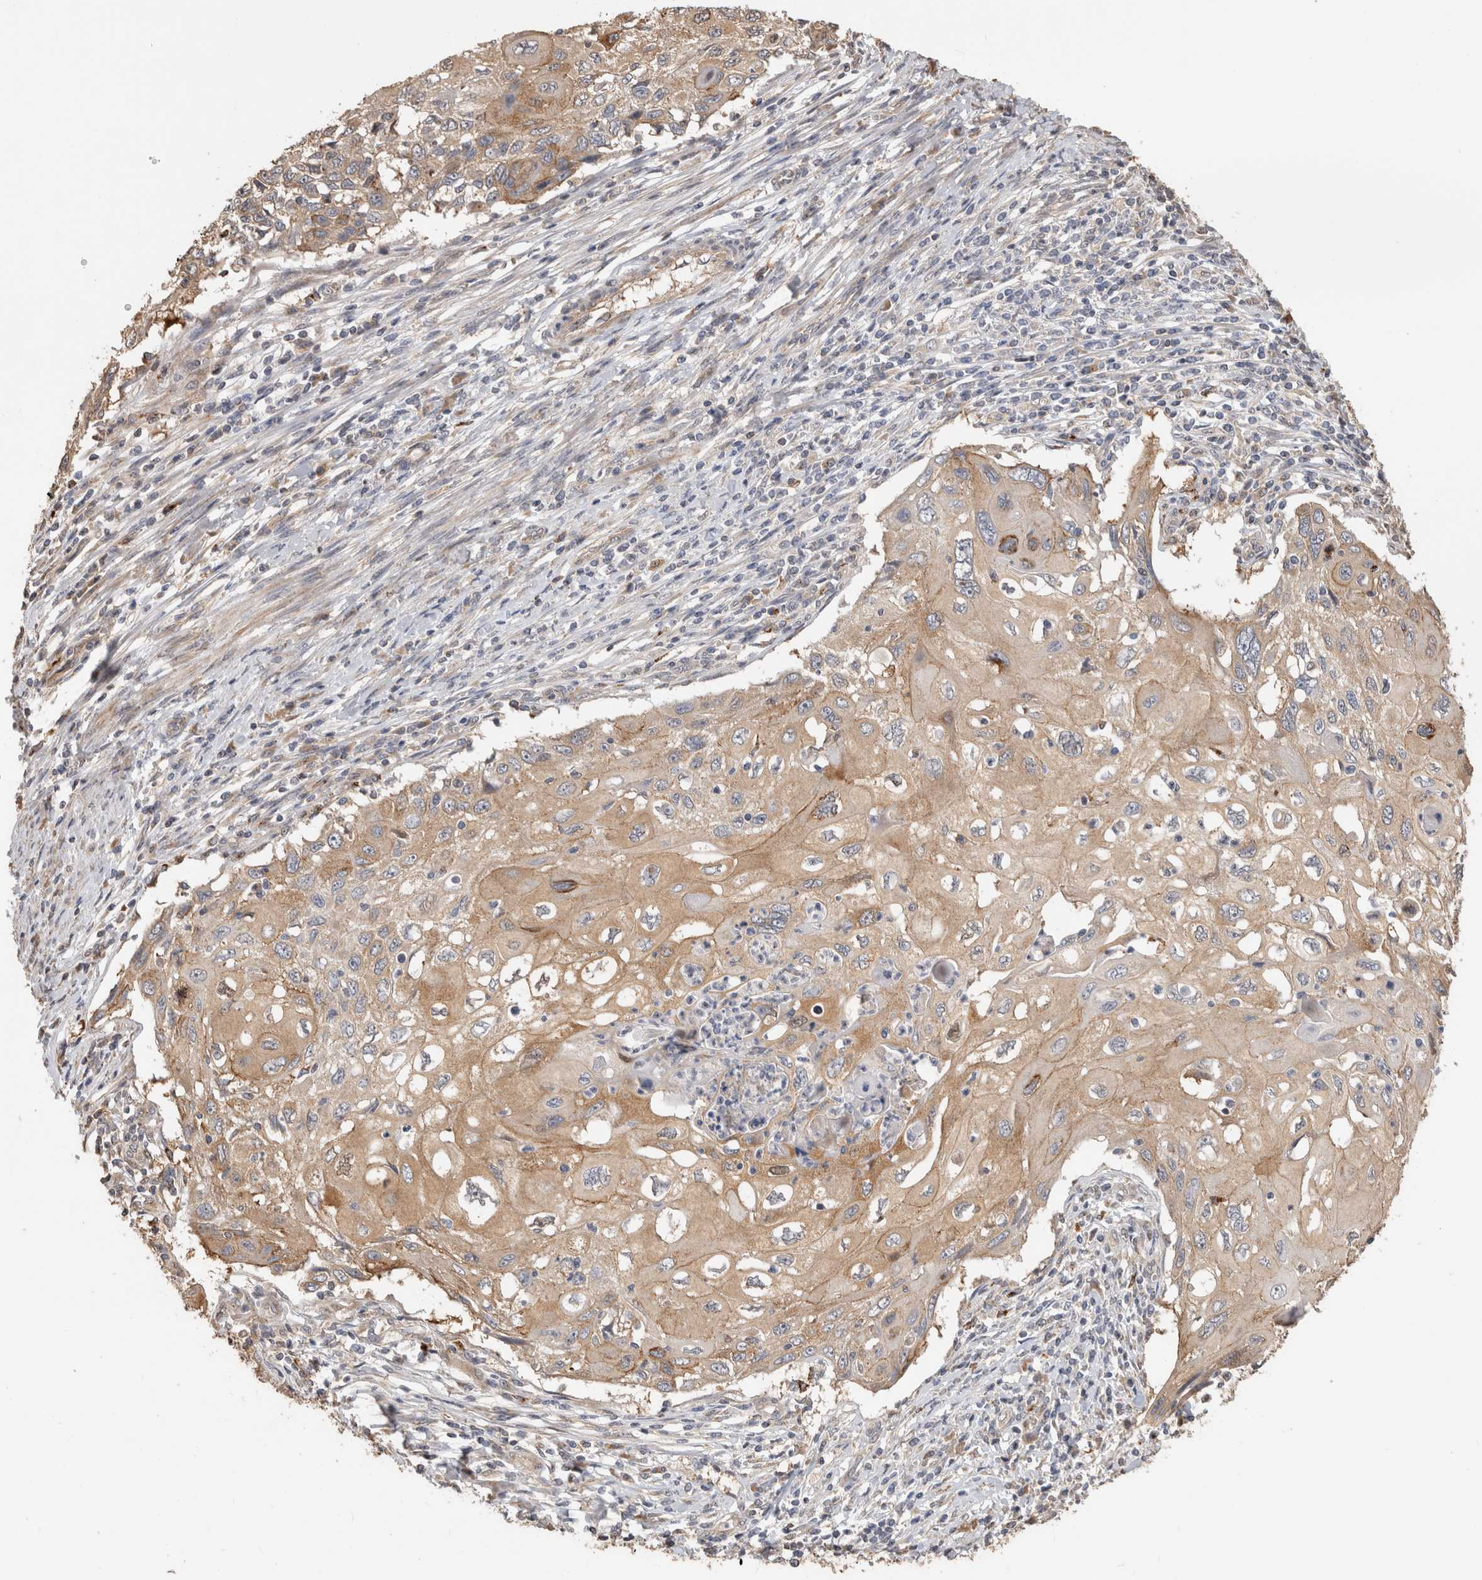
{"staining": {"intensity": "moderate", "quantity": ">75%", "location": "cytoplasmic/membranous"}, "tissue": "cervical cancer", "cell_type": "Tumor cells", "image_type": "cancer", "snomed": [{"axis": "morphology", "description": "Squamous cell carcinoma, NOS"}, {"axis": "topography", "description": "Cervix"}], "caption": "High-power microscopy captured an immunohistochemistry (IHC) histopathology image of cervical cancer, revealing moderate cytoplasmic/membranous expression in about >75% of tumor cells. (IHC, brightfield microscopy, high magnification).", "gene": "CLIP1", "patient": {"sex": "female", "age": 70}}